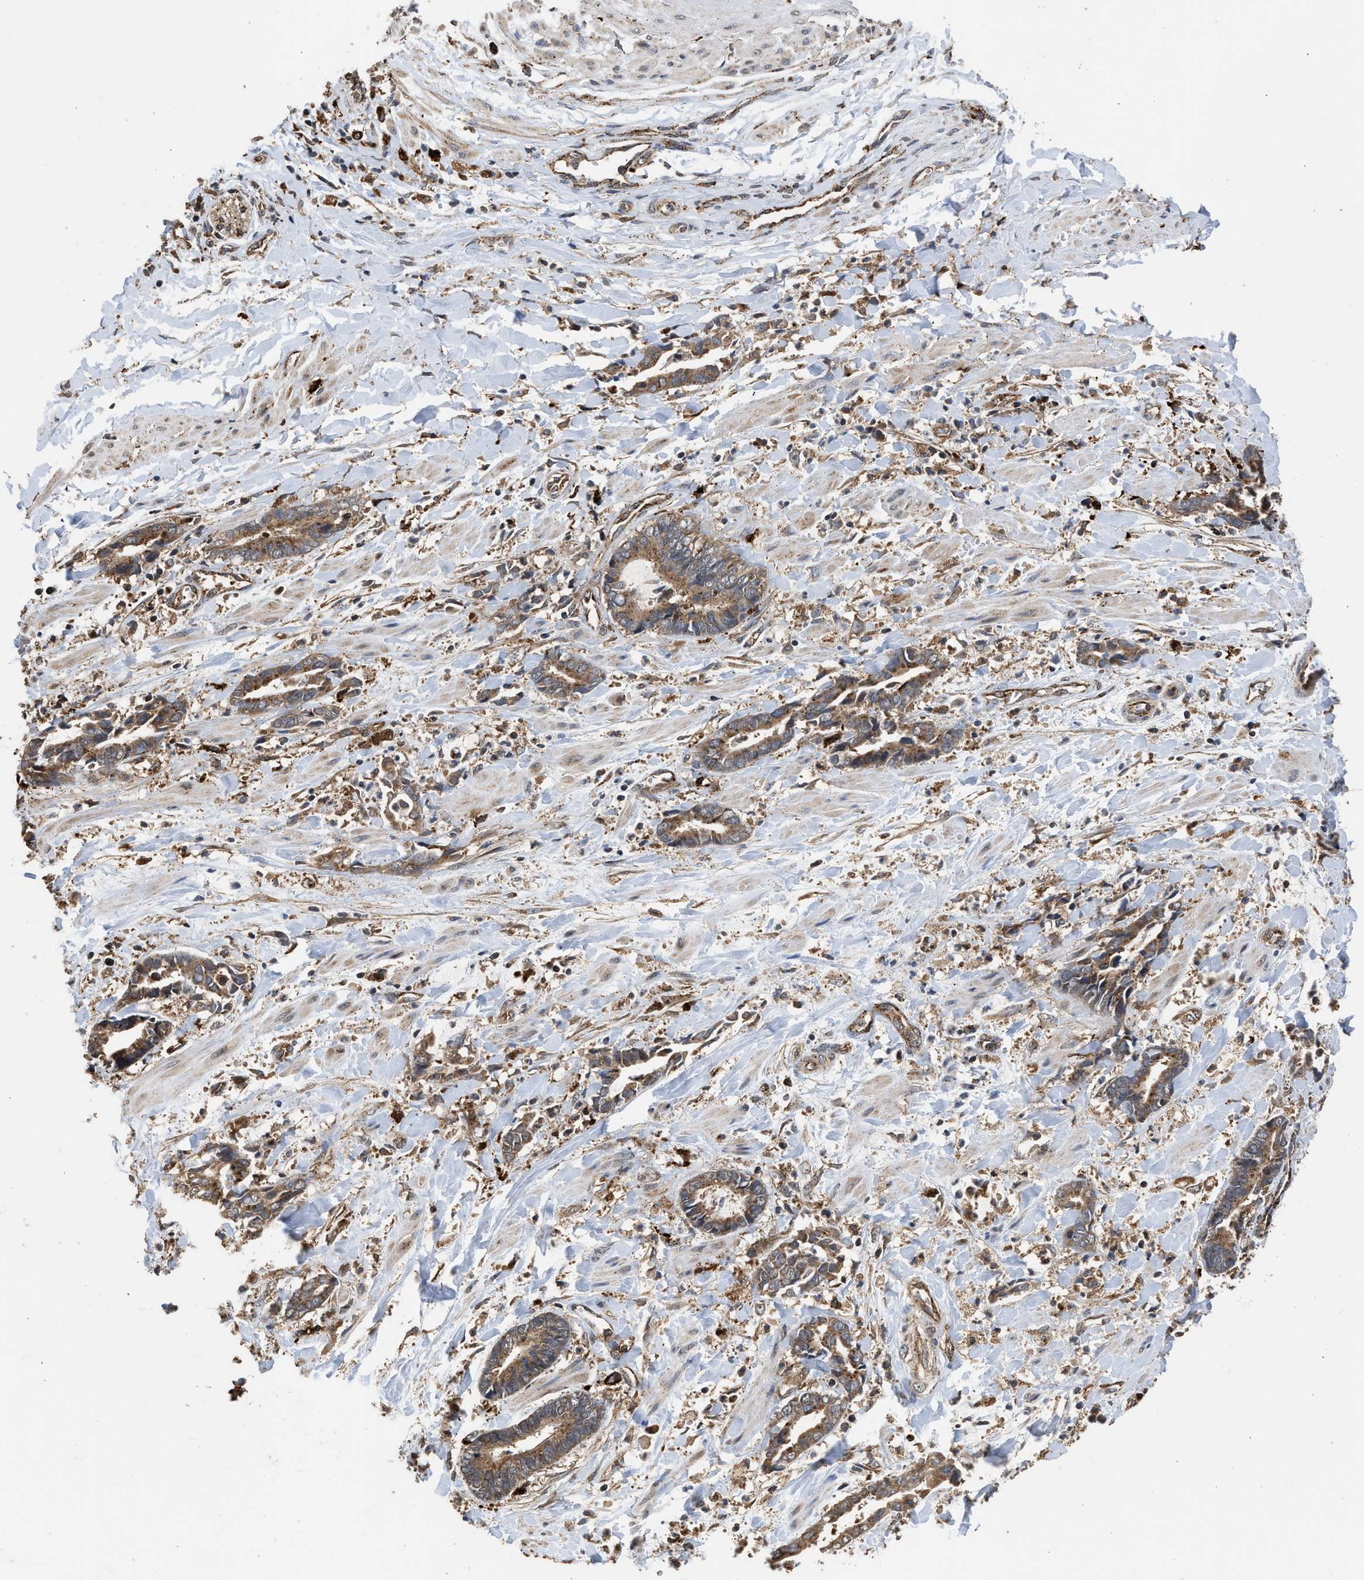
{"staining": {"intensity": "moderate", "quantity": ">75%", "location": "cytoplasmic/membranous"}, "tissue": "cervical cancer", "cell_type": "Tumor cells", "image_type": "cancer", "snomed": [{"axis": "morphology", "description": "Adenocarcinoma, NOS"}, {"axis": "topography", "description": "Cervix"}], "caption": "Moderate cytoplasmic/membranous protein staining is seen in about >75% of tumor cells in cervical cancer (adenocarcinoma). The staining is performed using DAB (3,3'-diaminobenzidine) brown chromogen to label protein expression. The nuclei are counter-stained blue using hematoxylin.", "gene": "CTSV", "patient": {"sex": "female", "age": 44}}